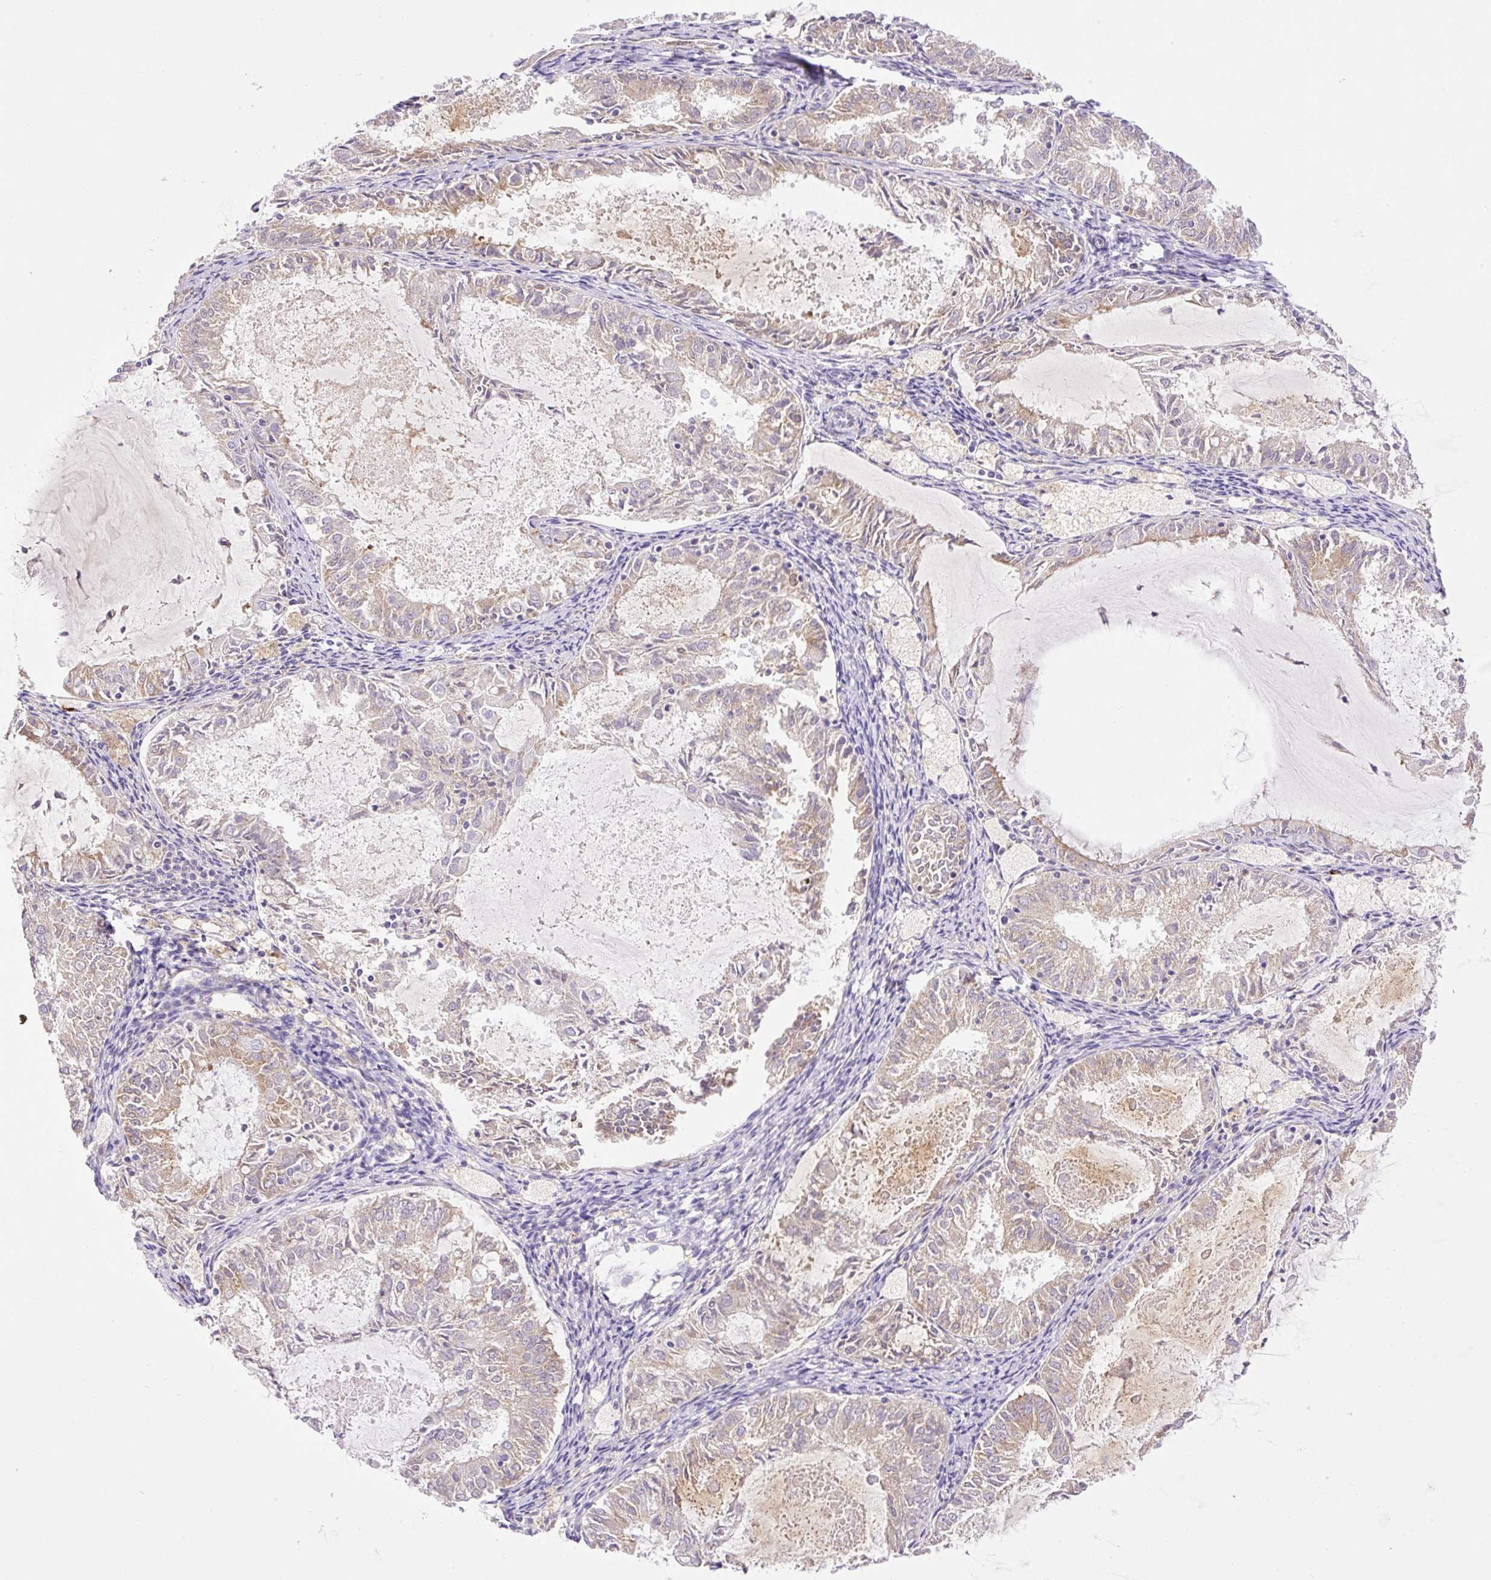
{"staining": {"intensity": "weak", "quantity": "25%-75%", "location": "cytoplasmic/membranous"}, "tissue": "endometrial cancer", "cell_type": "Tumor cells", "image_type": "cancer", "snomed": [{"axis": "morphology", "description": "Adenocarcinoma, NOS"}, {"axis": "topography", "description": "Endometrium"}], "caption": "There is low levels of weak cytoplasmic/membranous positivity in tumor cells of endometrial adenocarcinoma, as demonstrated by immunohistochemical staining (brown color).", "gene": "POFUT1", "patient": {"sex": "female", "age": 57}}